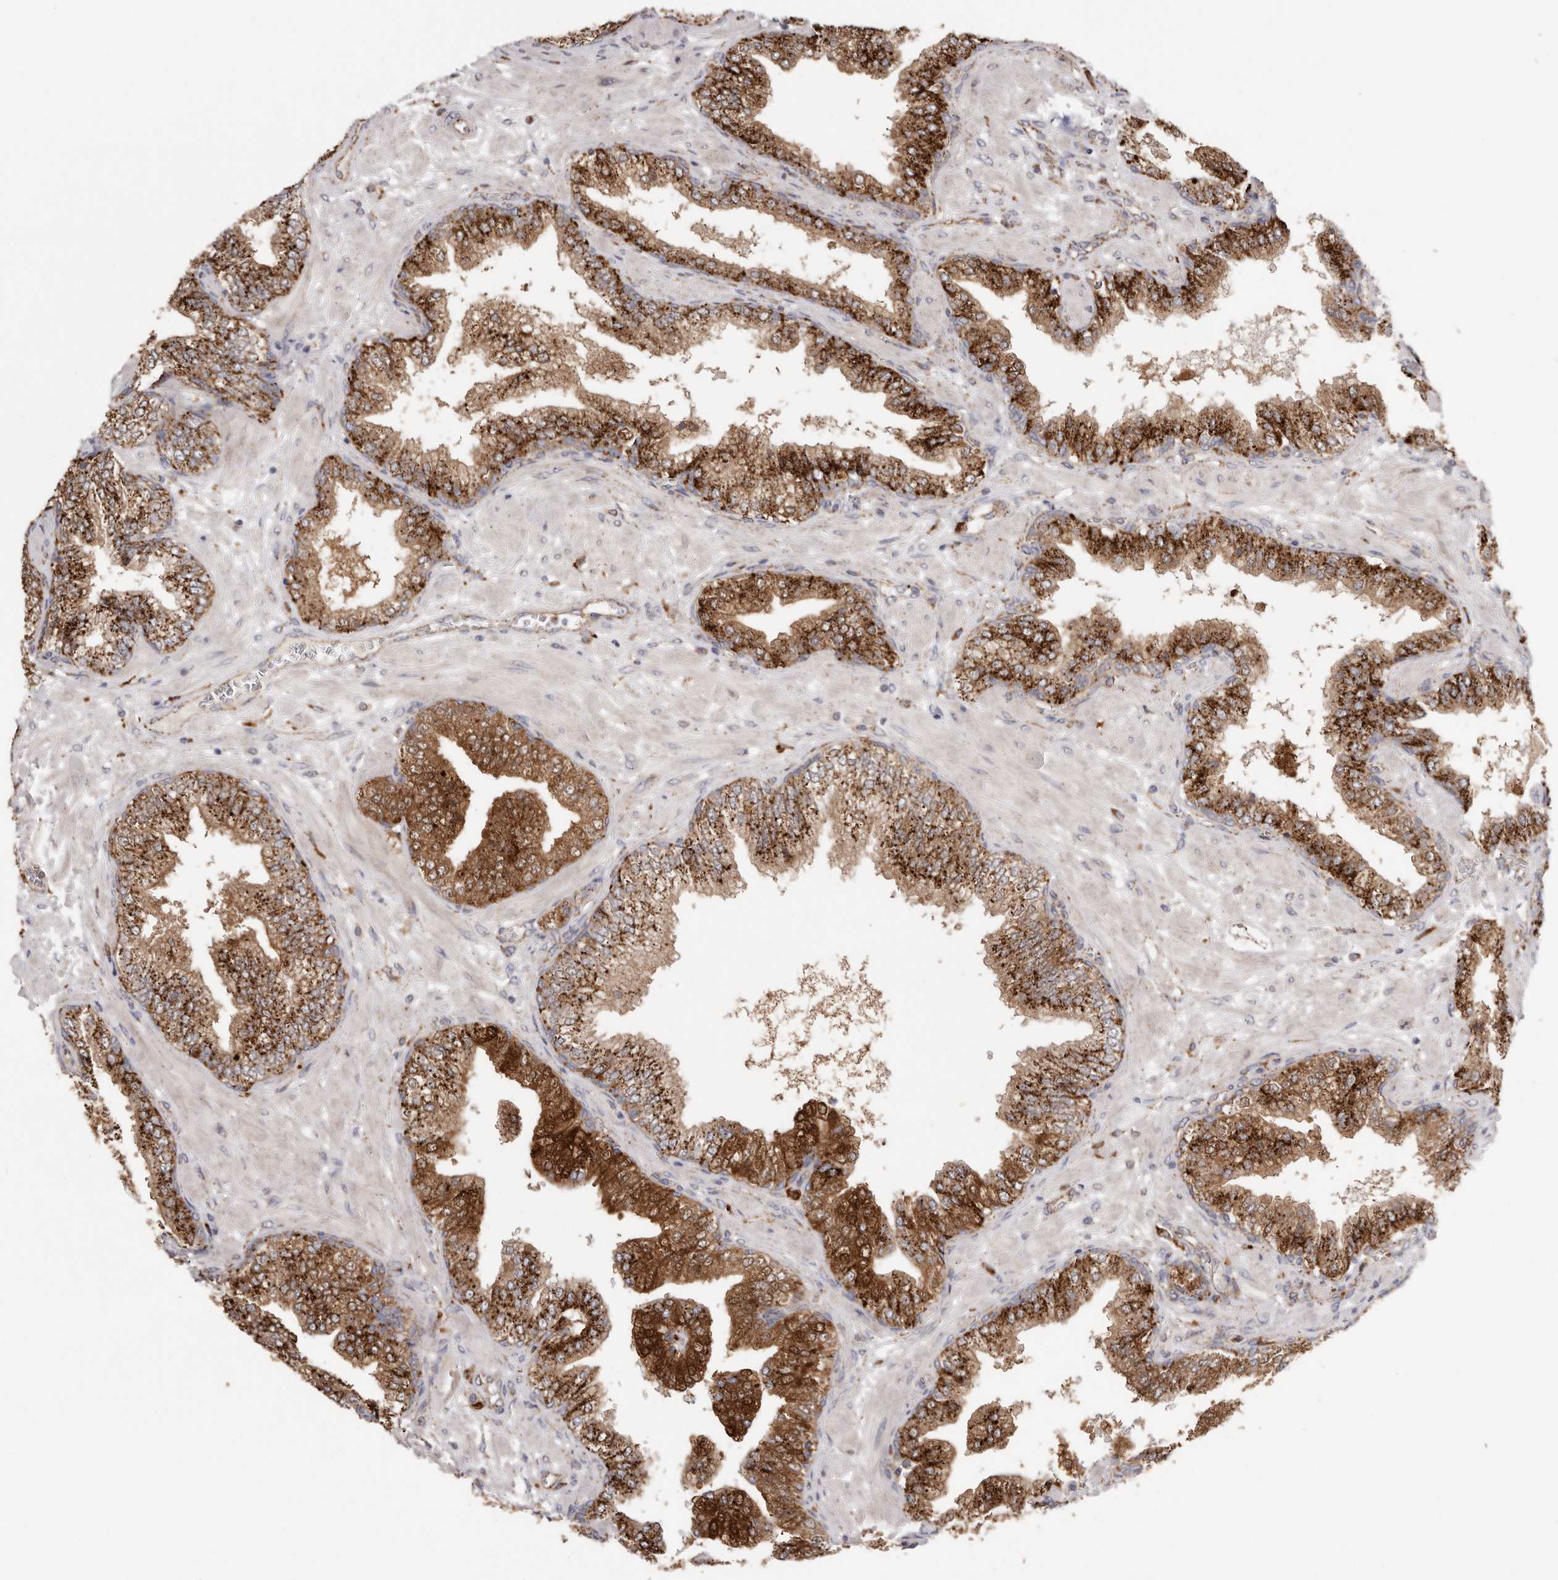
{"staining": {"intensity": "strong", "quantity": ">75%", "location": "cytoplasmic/membranous"}, "tissue": "prostate cancer", "cell_type": "Tumor cells", "image_type": "cancer", "snomed": [{"axis": "morphology", "description": "Adenocarcinoma, High grade"}, {"axis": "topography", "description": "Prostate"}], "caption": "Prostate cancer (high-grade adenocarcinoma) stained with DAB (3,3'-diaminobenzidine) IHC reveals high levels of strong cytoplasmic/membranous positivity in approximately >75% of tumor cells.", "gene": "GRN", "patient": {"sex": "male", "age": 59}}